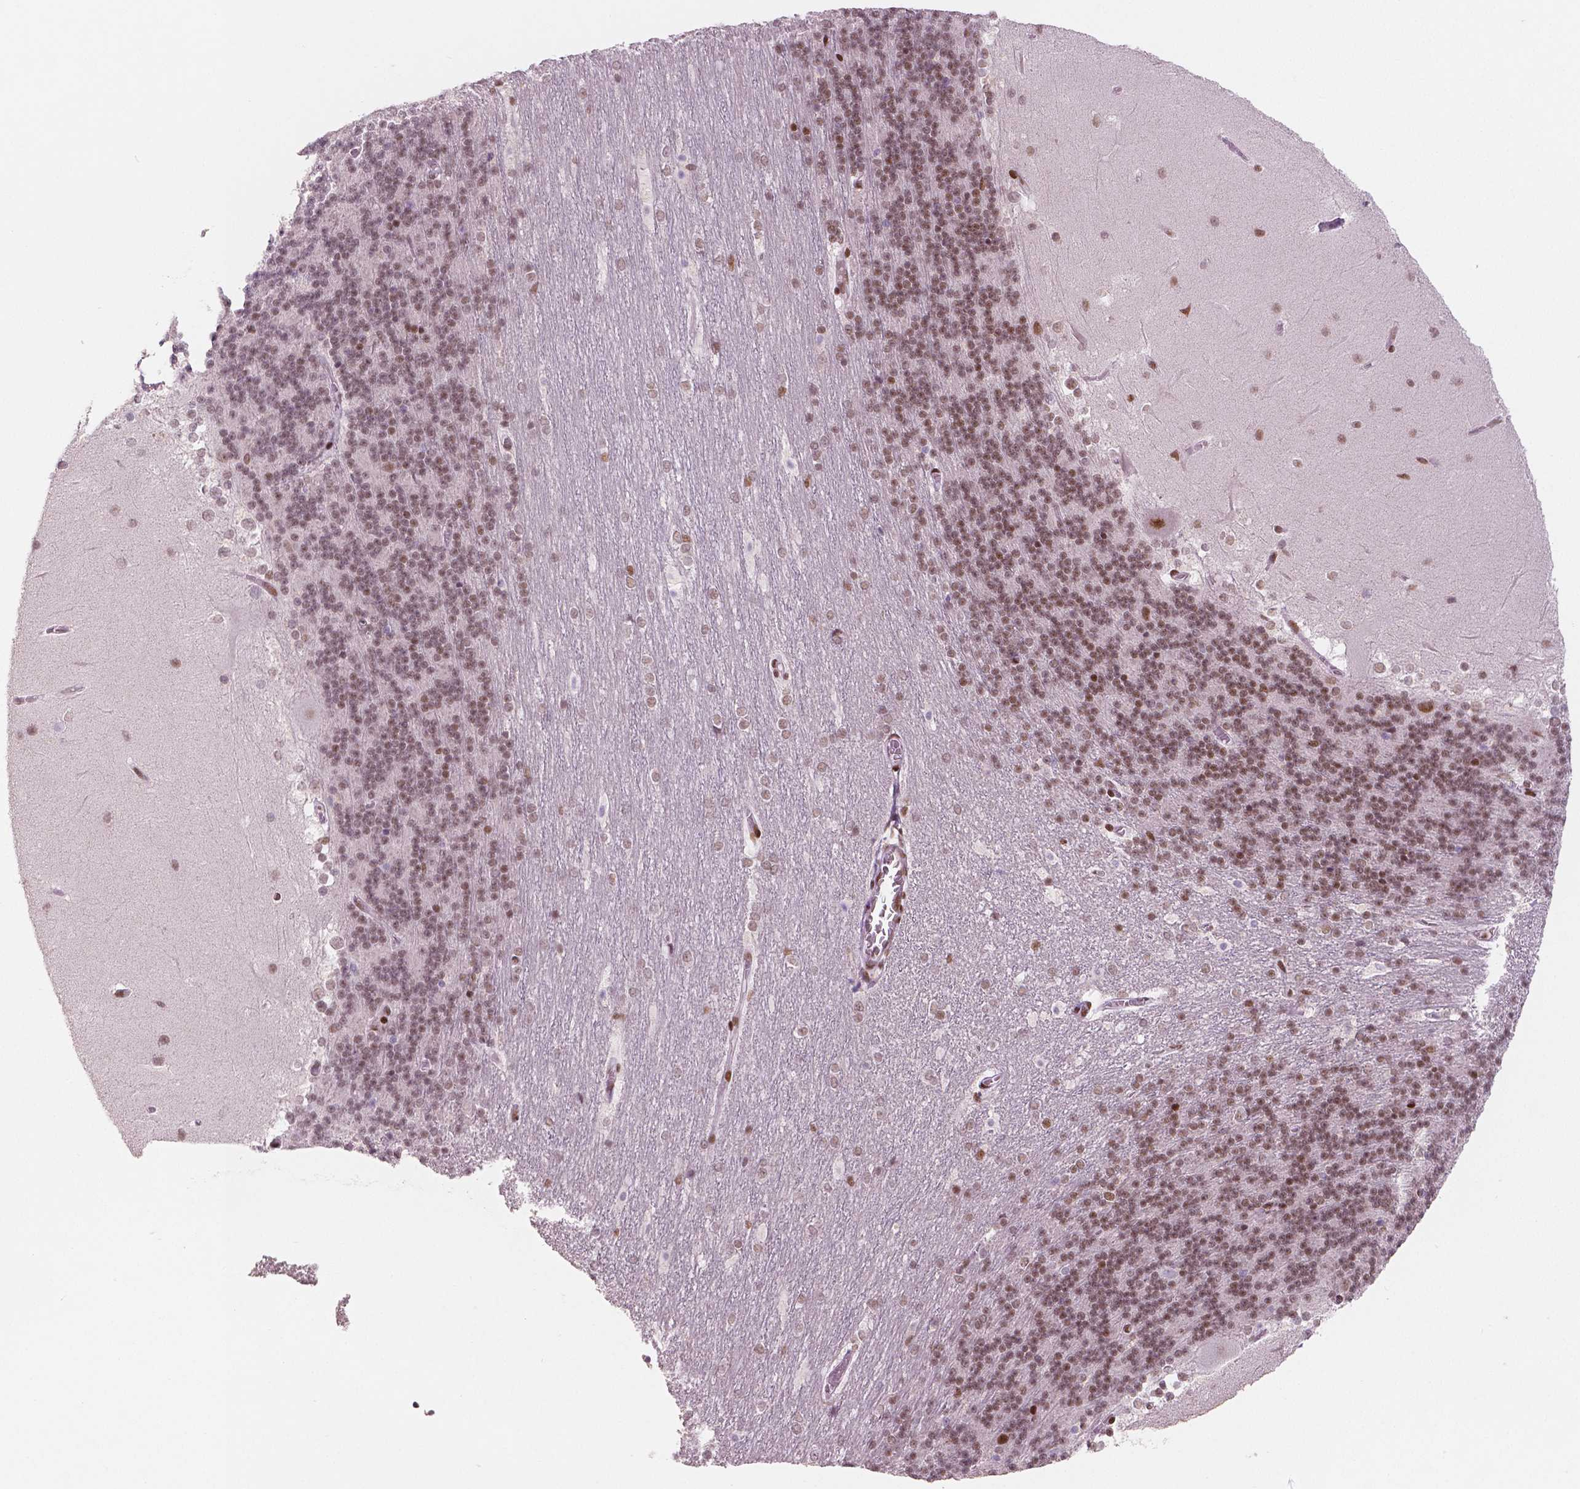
{"staining": {"intensity": "moderate", "quantity": "25%-75%", "location": "nuclear"}, "tissue": "cerebellum", "cell_type": "Cells in granular layer", "image_type": "normal", "snomed": [{"axis": "morphology", "description": "Normal tissue, NOS"}, {"axis": "topography", "description": "Cerebellum"}], "caption": "Cerebellum stained with immunohistochemistry shows moderate nuclear positivity in approximately 25%-75% of cells in granular layer.", "gene": "BRD4", "patient": {"sex": "female", "age": 19}}